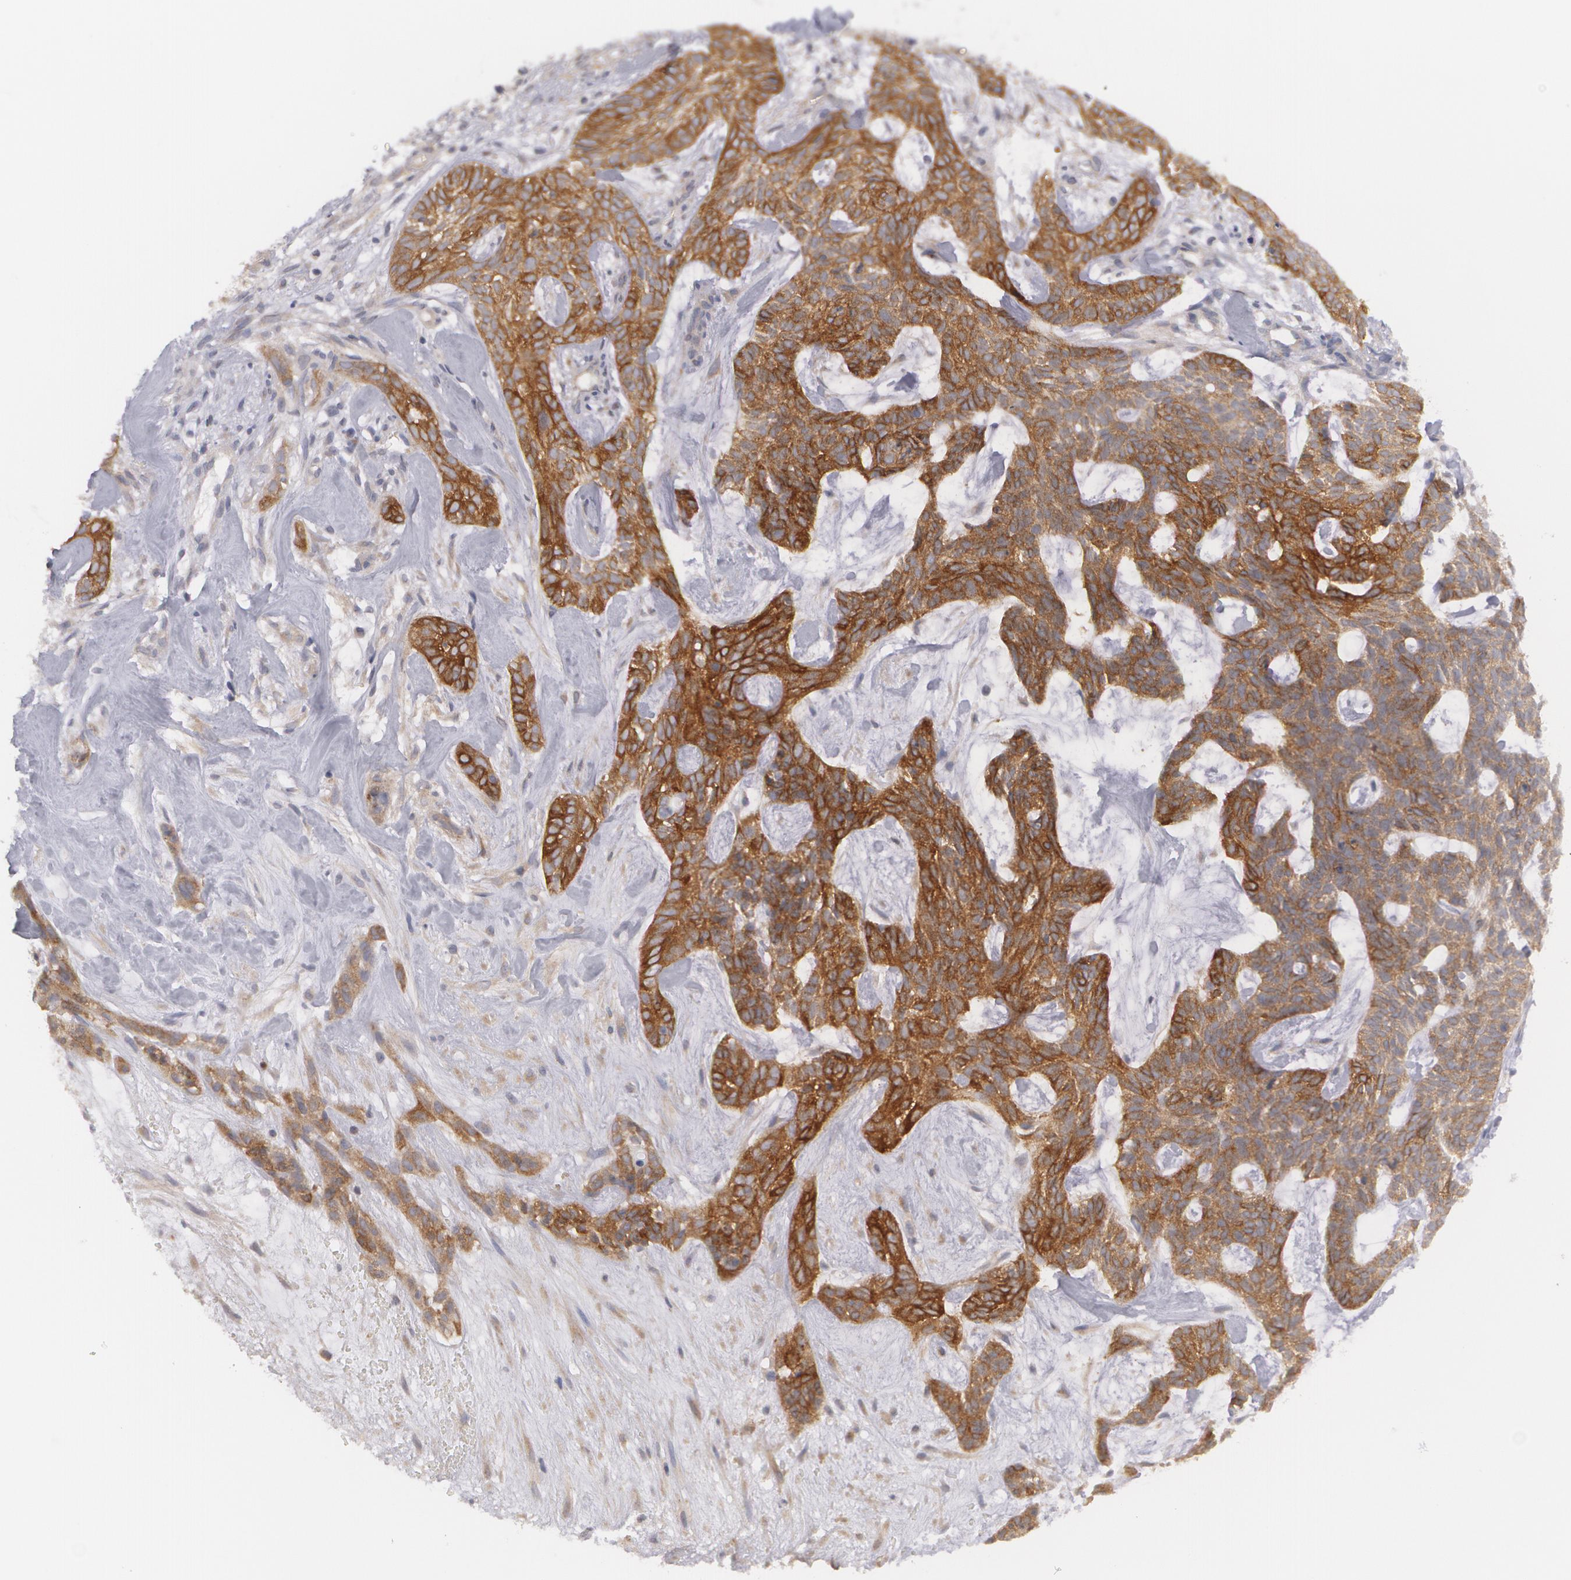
{"staining": {"intensity": "strong", "quantity": ">75%", "location": "cytoplasmic/membranous"}, "tissue": "skin cancer", "cell_type": "Tumor cells", "image_type": "cancer", "snomed": [{"axis": "morphology", "description": "Basal cell carcinoma"}, {"axis": "topography", "description": "Skin"}], "caption": "This is a micrograph of immunohistochemistry (IHC) staining of basal cell carcinoma (skin), which shows strong expression in the cytoplasmic/membranous of tumor cells.", "gene": "CASK", "patient": {"sex": "male", "age": 75}}